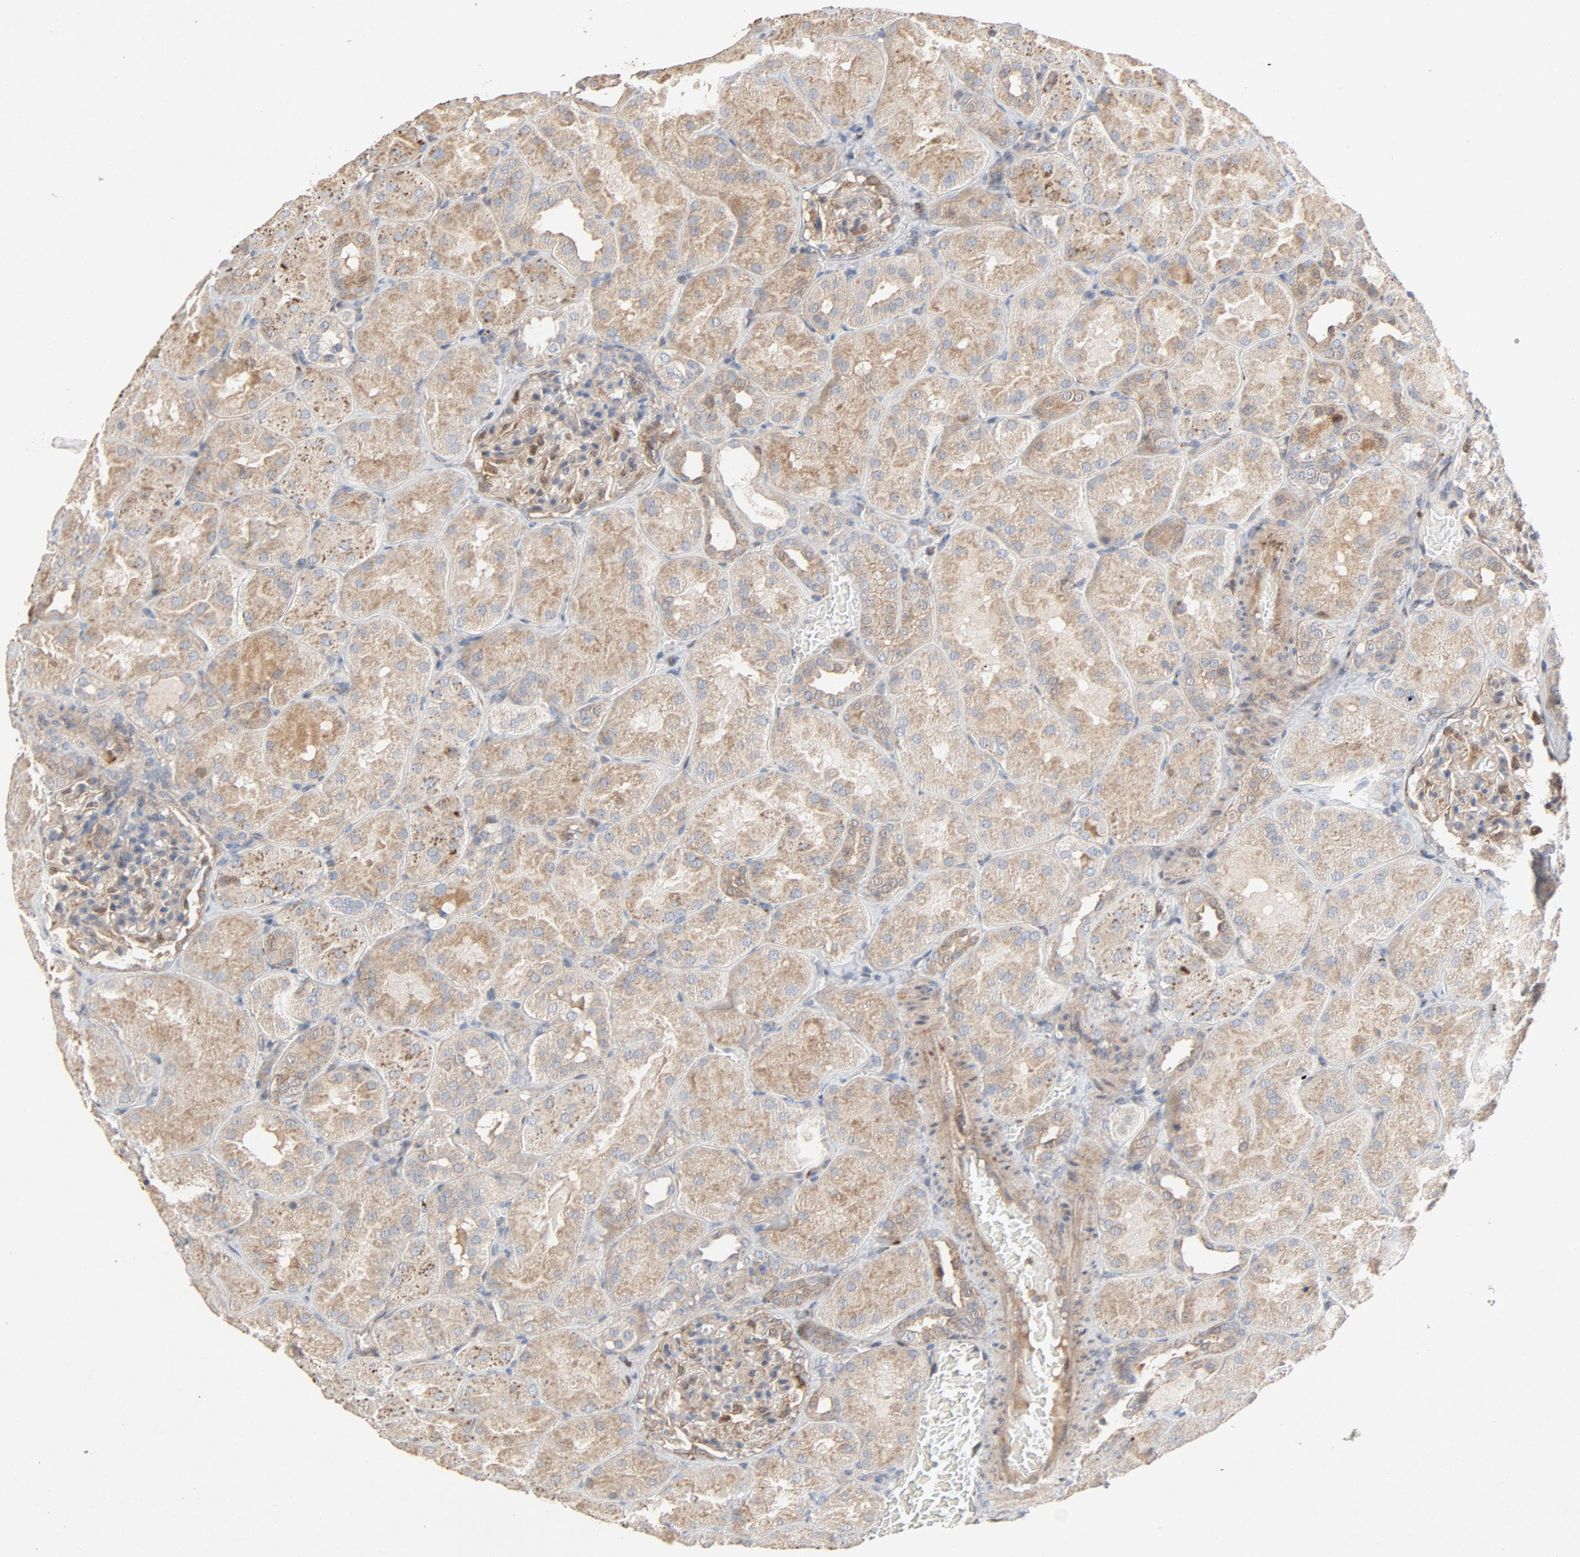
{"staining": {"intensity": "weak", "quantity": ">75%", "location": "cytoplasmic/membranous"}, "tissue": "kidney", "cell_type": "Cells in glomeruli", "image_type": "normal", "snomed": [{"axis": "morphology", "description": "Normal tissue, NOS"}, {"axis": "topography", "description": "Kidney"}], "caption": "A photomicrograph of kidney stained for a protein shows weak cytoplasmic/membranous brown staining in cells in glomeruli. The protein is shown in brown color, while the nuclei are stained blue.", "gene": "CDK6", "patient": {"sex": "male", "age": 28}}